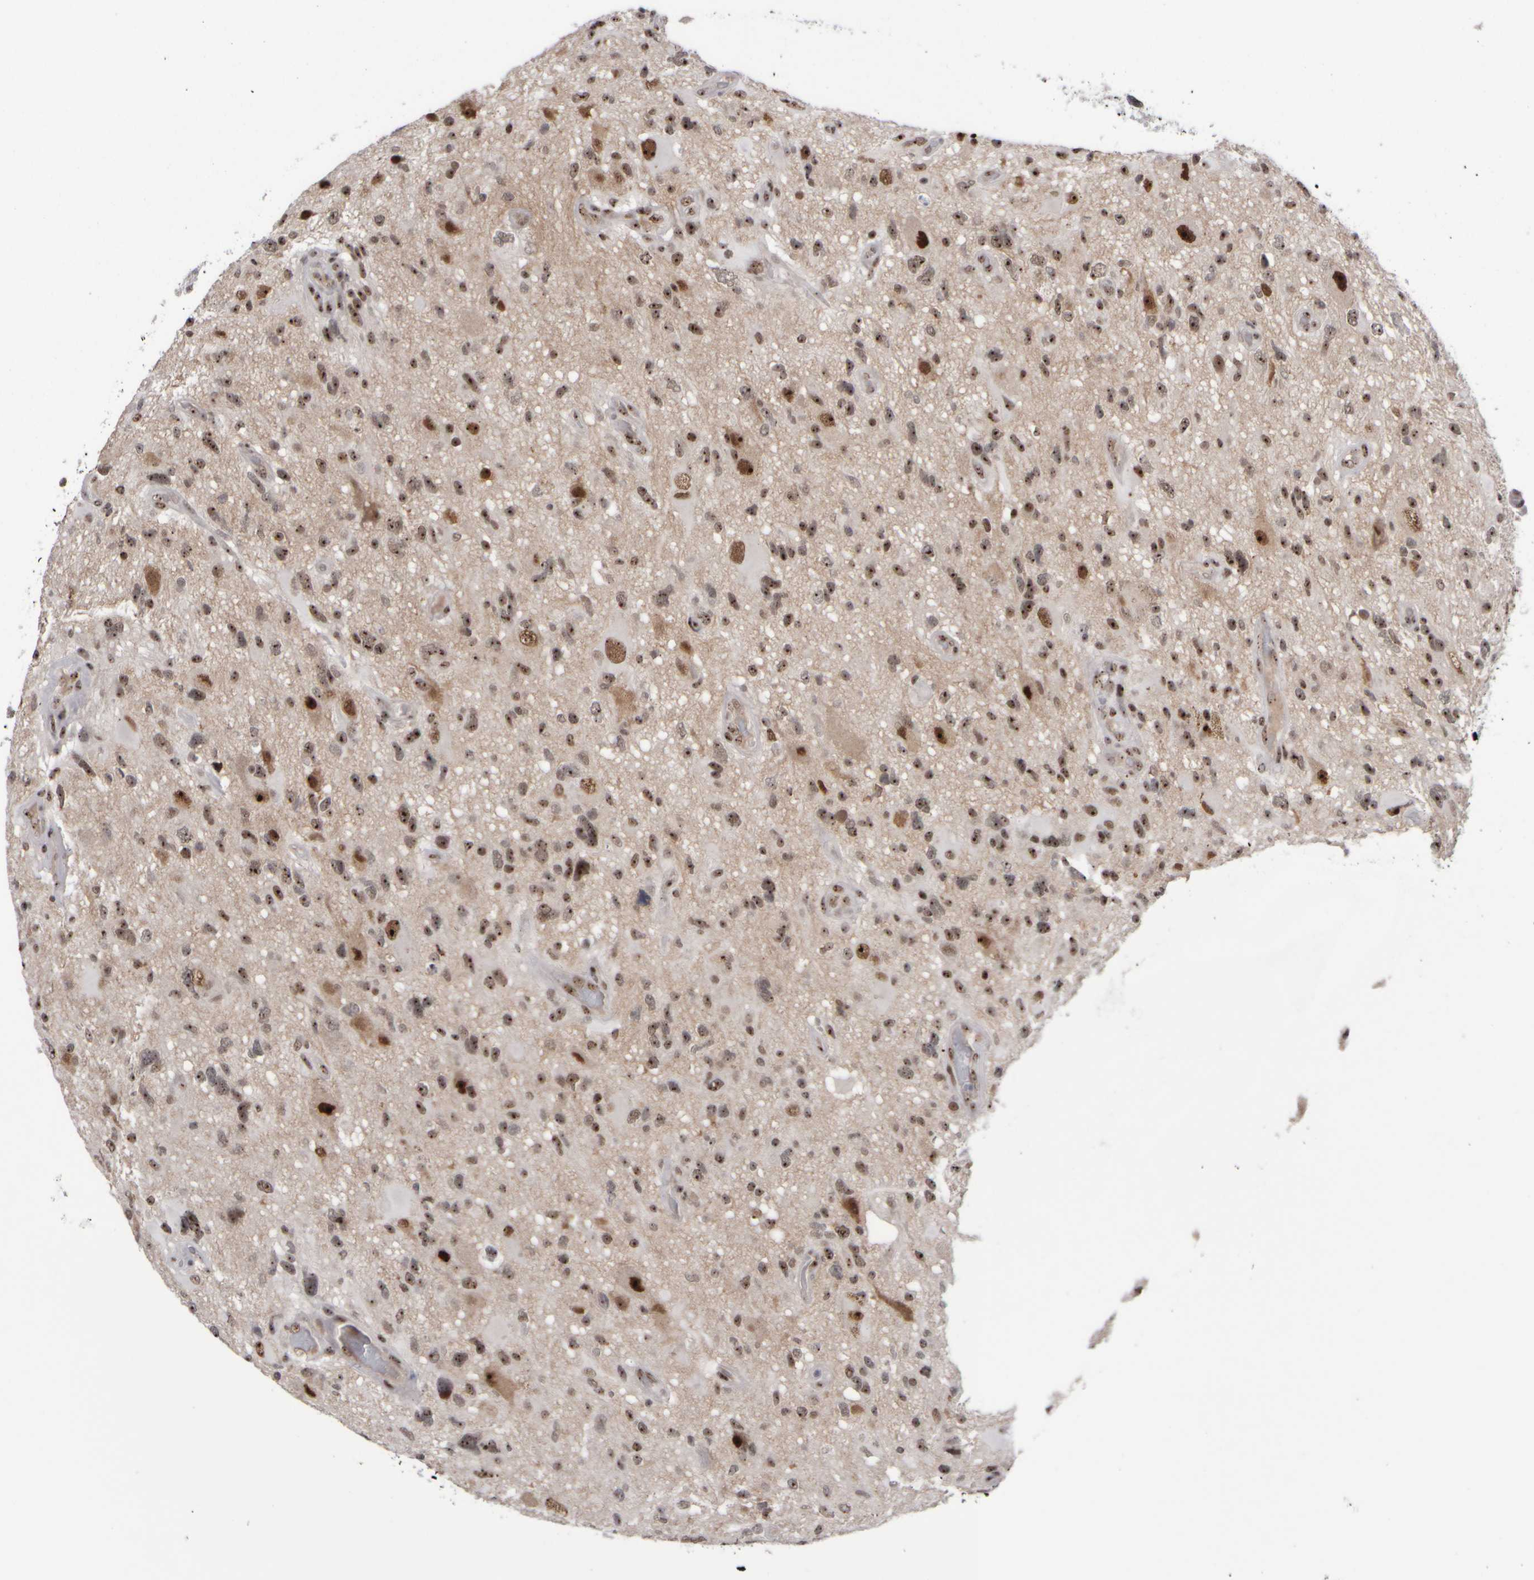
{"staining": {"intensity": "moderate", "quantity": ">75%", "location": "nuclear"}, "tissue": "glioma", "cell_type": "Tumor cells", "image_type": "cancer", "snomed": [{"axis": "morphology", "description": "Glioma, malignant, High grade"}, {"axis": "topography", "description": "Brain"}], "caption": "Glioma stained for a protein (brown) shows moderate nuclear positive positivity in approximately >75% of tumor cells.", "gene": "SURF6", "patient": {"sex": "male", "age": 33}}